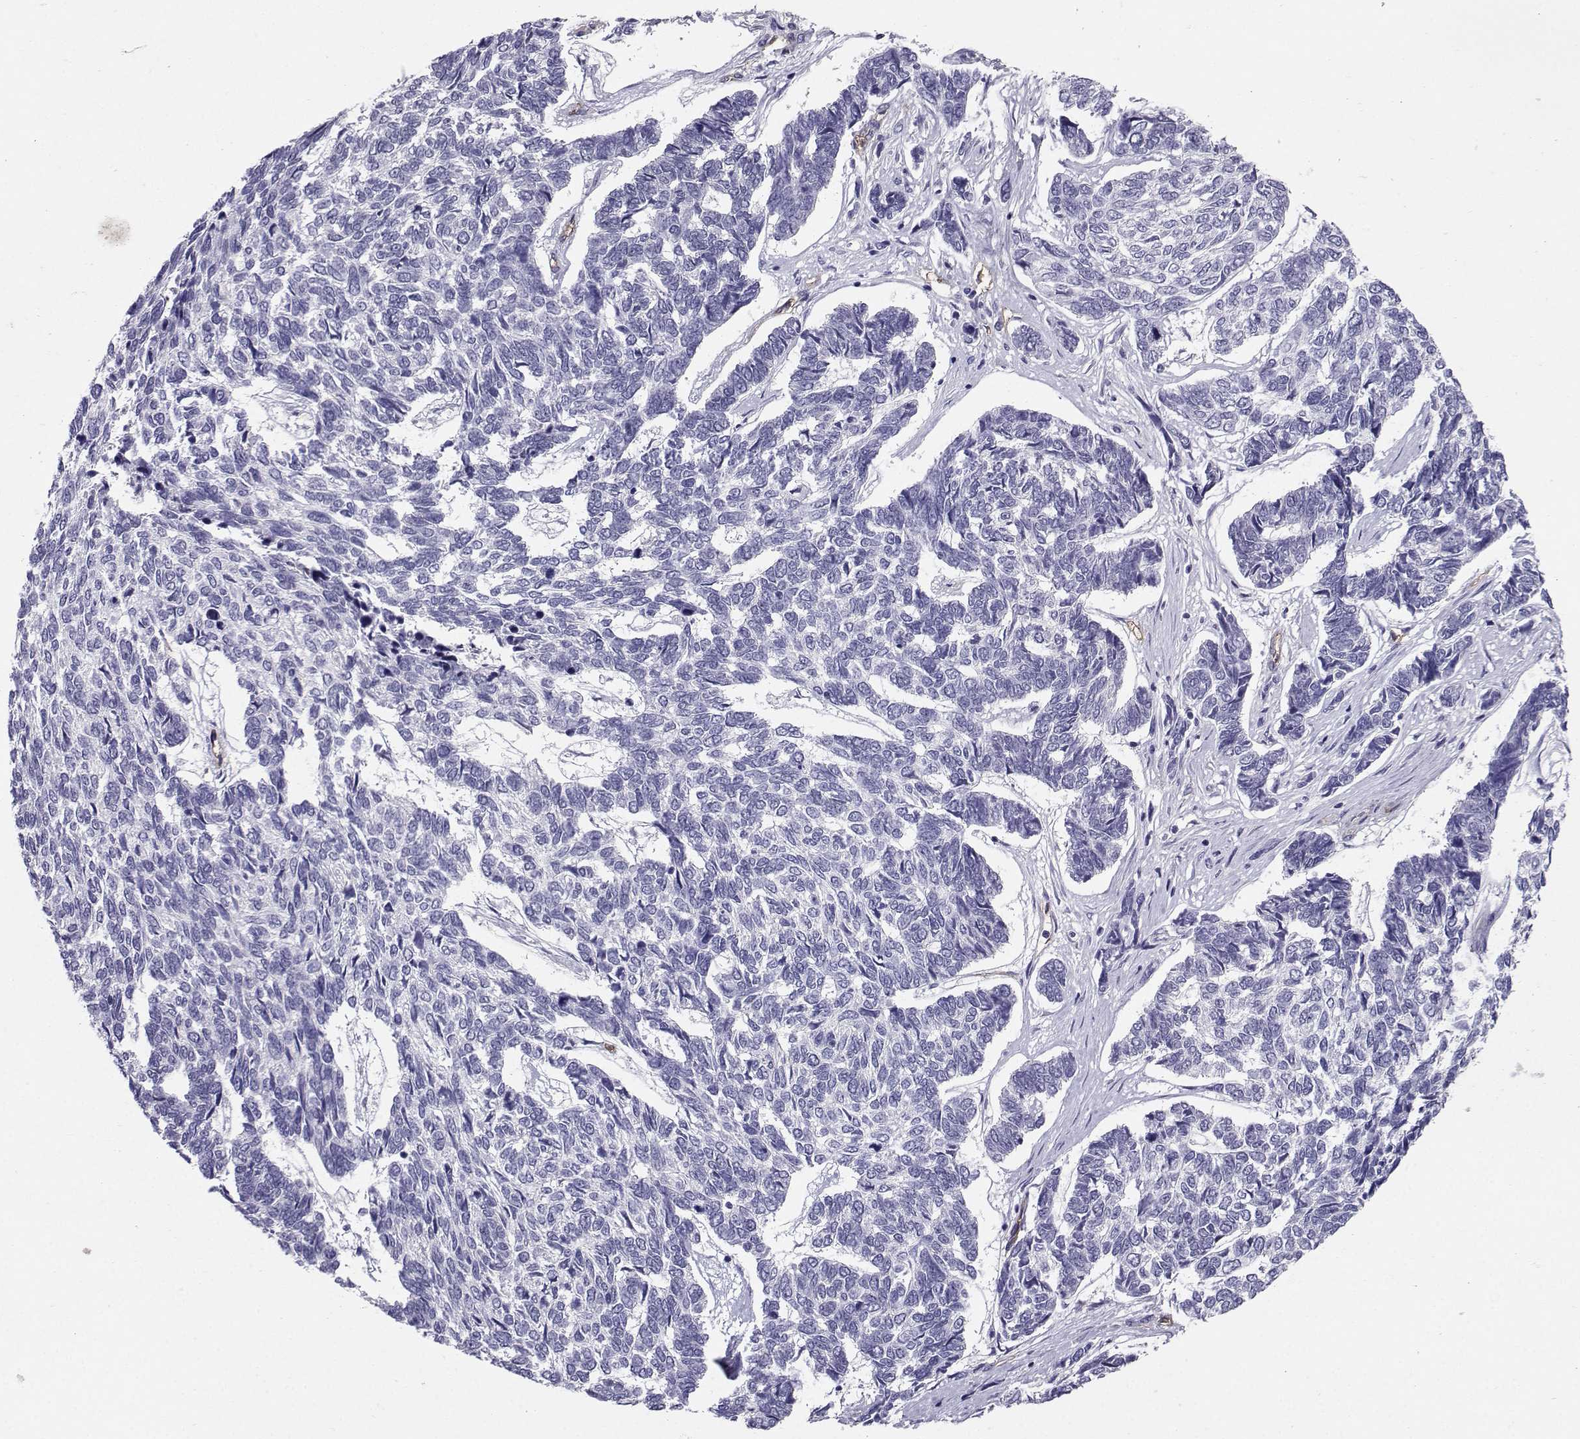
{"staining": {"intensity": "negative", "quantity": "none", "location": "none"}, "tissue": "skin cancer", "cell_type": "Tumor cells", "image_type": "cancer", "snomed": [{"axis": "morphology", "description": "Basal cell carcinoma"}, {"axis": "topography", "description": "Skin"}], "caption": "Immunohistochemical staining of skin cancer (basal cell carcinoma) exhibits no significant positivity in tumor cells. (Stains: DAB (3,3'-diaminobenzidine) IHC with hematoxylin counter stain, Microscopy: brightfield microscopy at high magnification).", "gene": "CLUL1", "patient": {"sex": "female", "age": 65}}